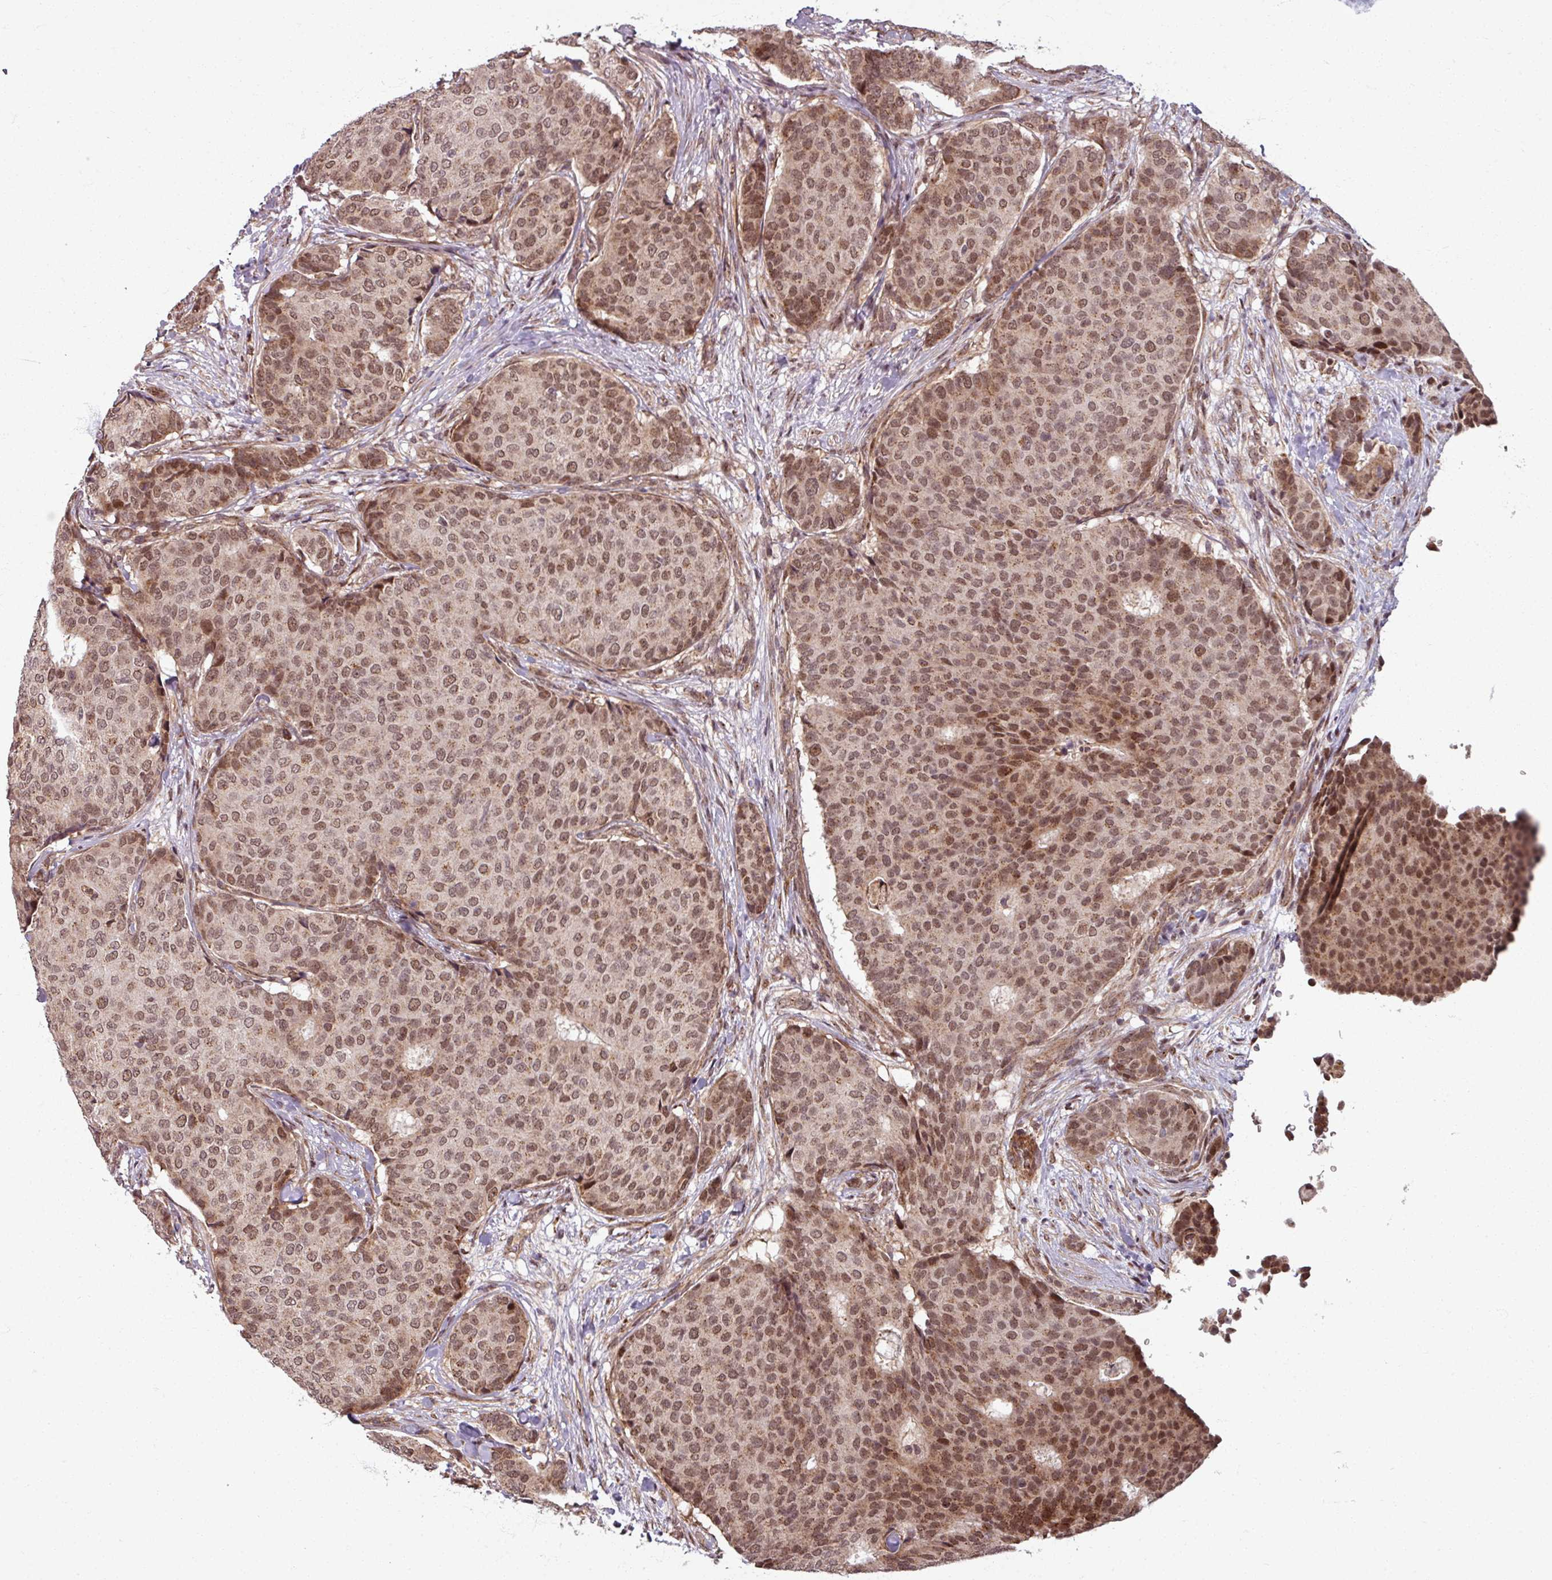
{"staining": {"intensity": "moderate", "quantity": ">75%", "location": "nuclear"}, "tissue": "breast cancer", "cell_type": "Tumor cells", "image_type": "cancer", "snomed": [{"axis": "morphology", "description": "Duct carcinoma"}, {"axis": "topography", "description": "Breast"}], "caption": "About >75% of tumor cells in human breast cancer (invasive ductal carcinoma) display moderate nuclear protein staining as visualized by brown immunohistochemical staining.", "gene": "SWI5", "patient": {"sex": "female", "age": 75}}